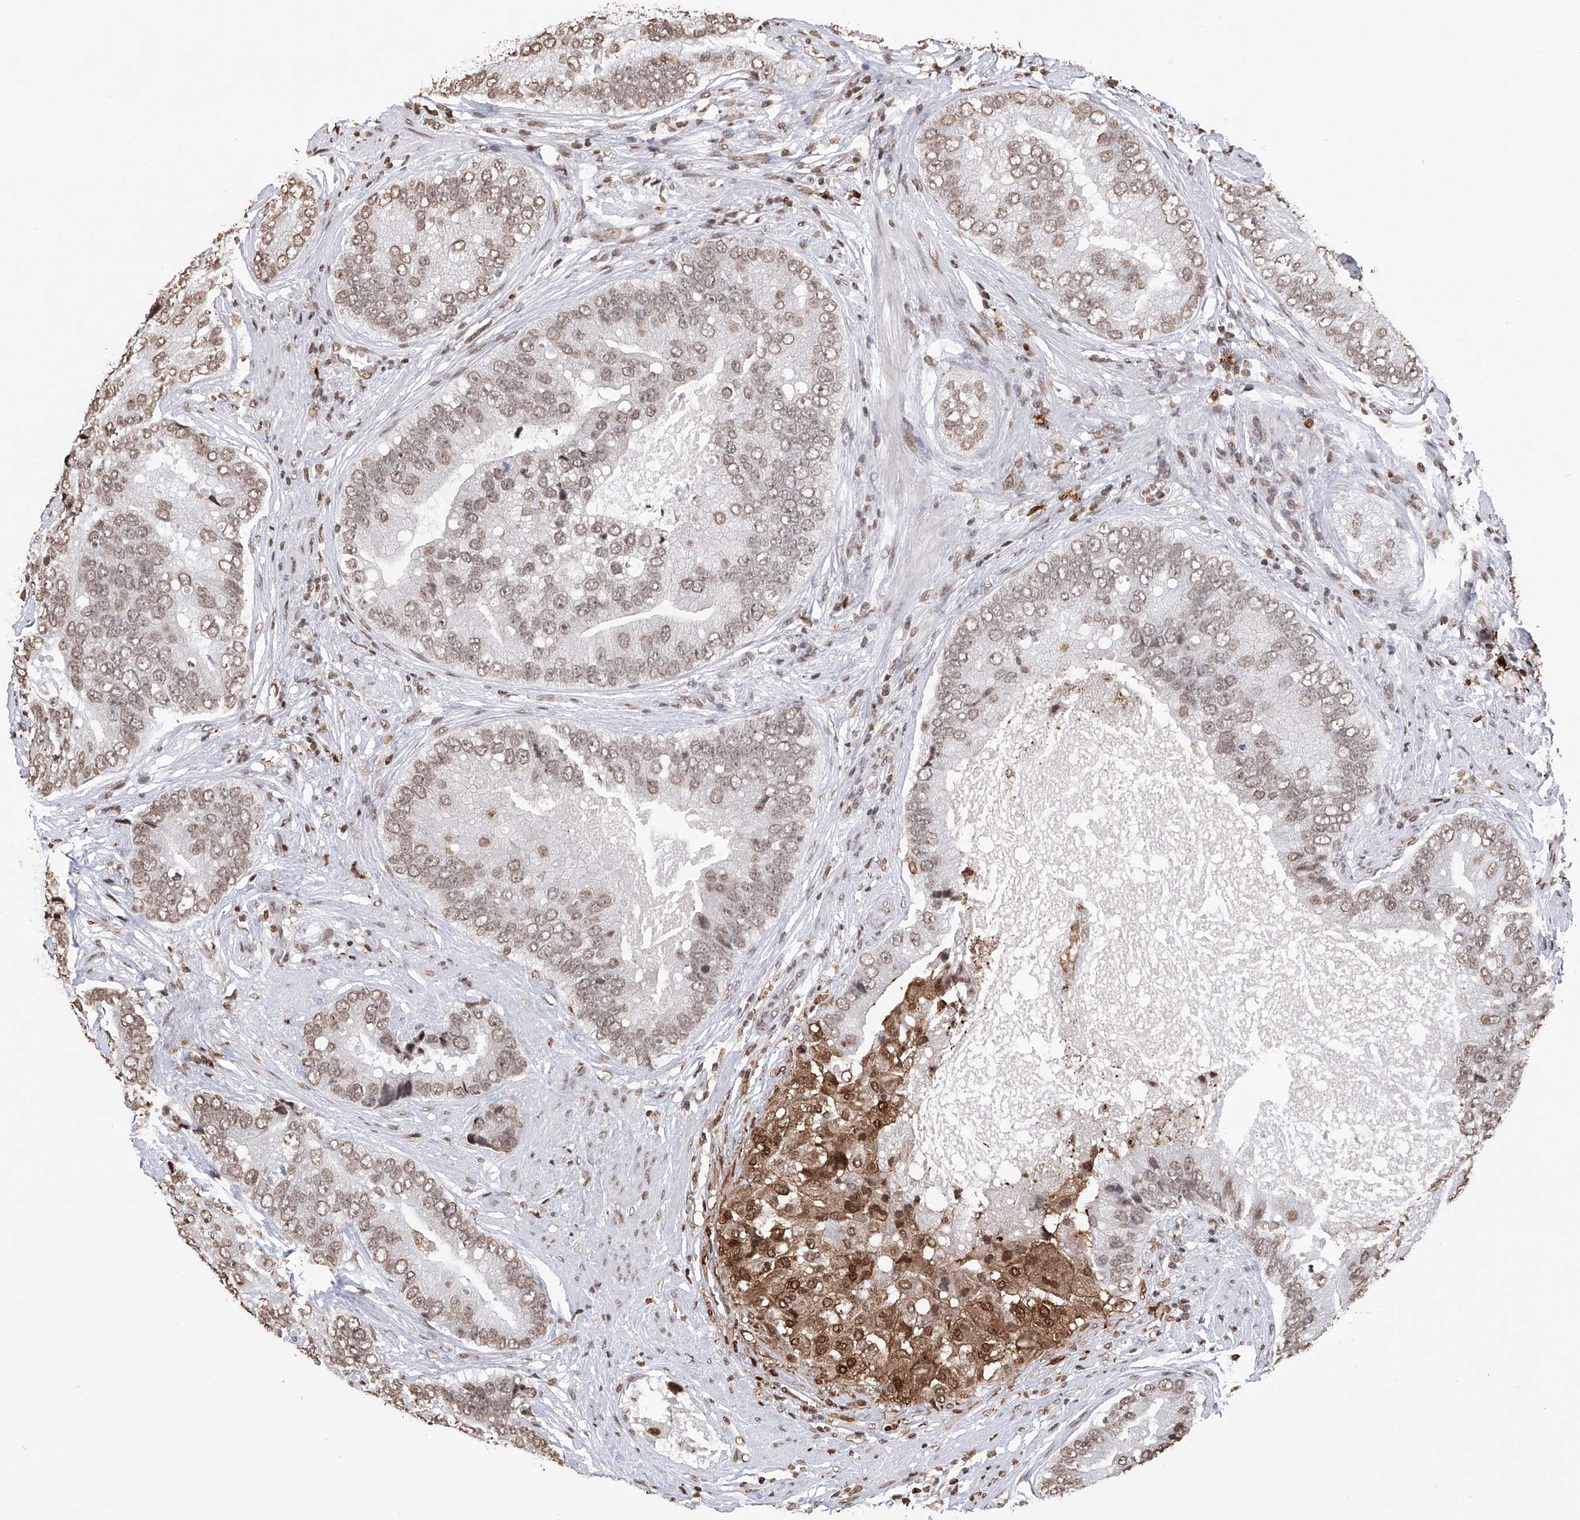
{"staining": {"intensity": "moderate", "quantity": "25%-75%", "location": "cytoplasmic/membranous,nuclear"}, "tissue": "prostate cancer", "cell_type": "Tumor cells", "image_type": "cancer", "snomed": [{"axis": "morphology", "description": "Adenocarcinoma, High grade"}, {"axis": "topography", "description": "Prostate"}], "caption": "Immunohistochemical staining of human prostate cancer reveals moderate cytoplasmic/membranous and nuclear protein positivity in about 25%-75% of tumor cells.", "gene": "CFAP410", "patient": {"sex": "male", "age": 70}}